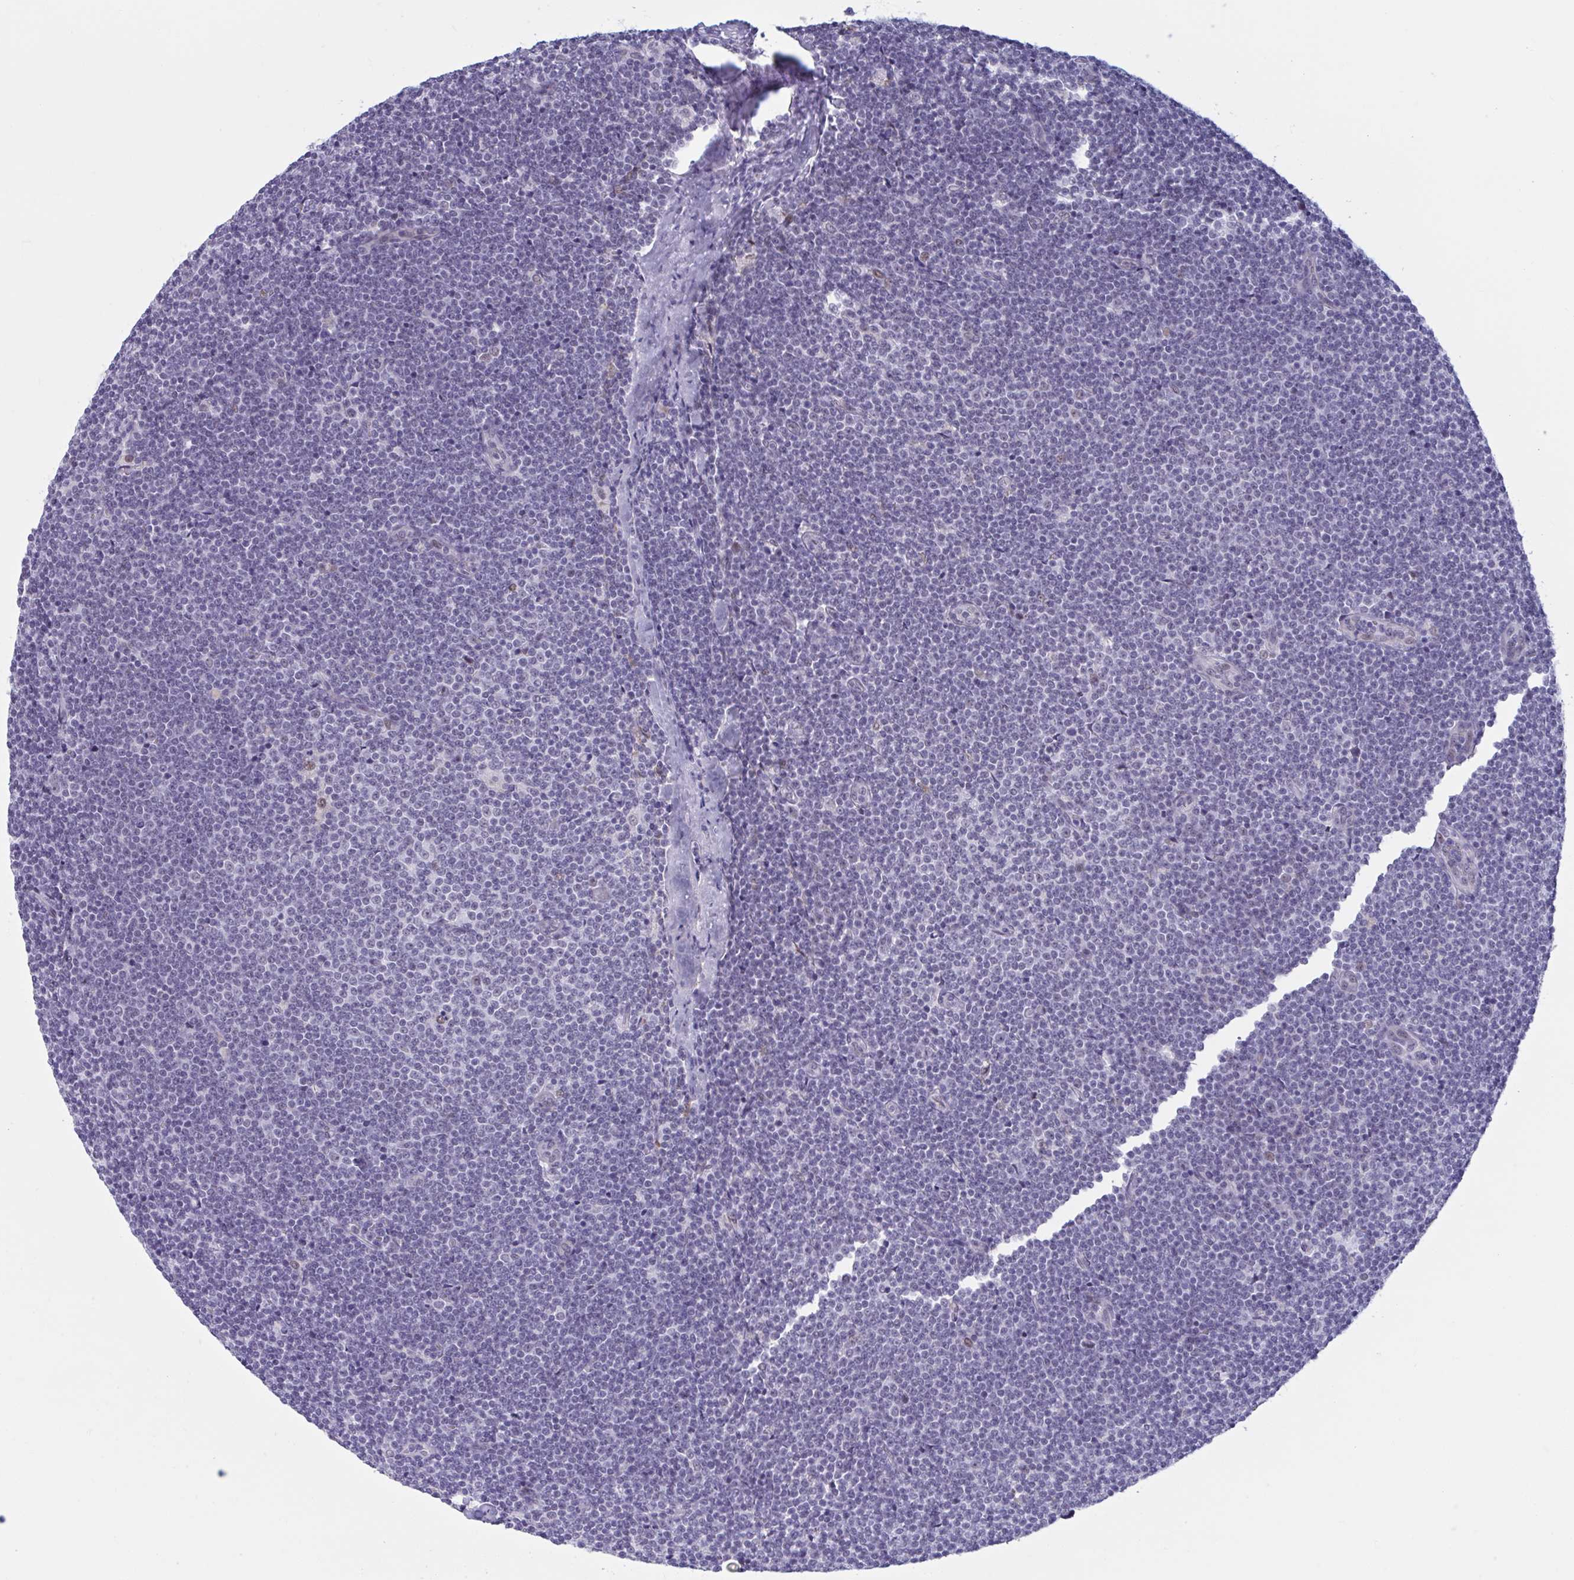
{"staining": {"intensity": "negative", "quantity": "none", "location": "none"}, "tissue": "lymphoma", "cell_type": "Tumor cells", "image_type": "cancer", "snomed": [{"axis": "morphology", "description": "Malignant lymphoma, non-Hodgkin's type, Low grade"}, {"axis": "topography", "description": "Lymph node"}], "caption": "Immunohistochemistry histopathology image of low-grade malignant lymphoma, non-Hodgkin's type stained for a protein (brown), which displays no positivity in tumor cells. Brightfield microscopy of immunohistochemistry stained with DAB (brown) and hematoxylin (blue), captured at high magnification.", "gene": "MSMB", "patient": {"sex": "male", "age": 48}}